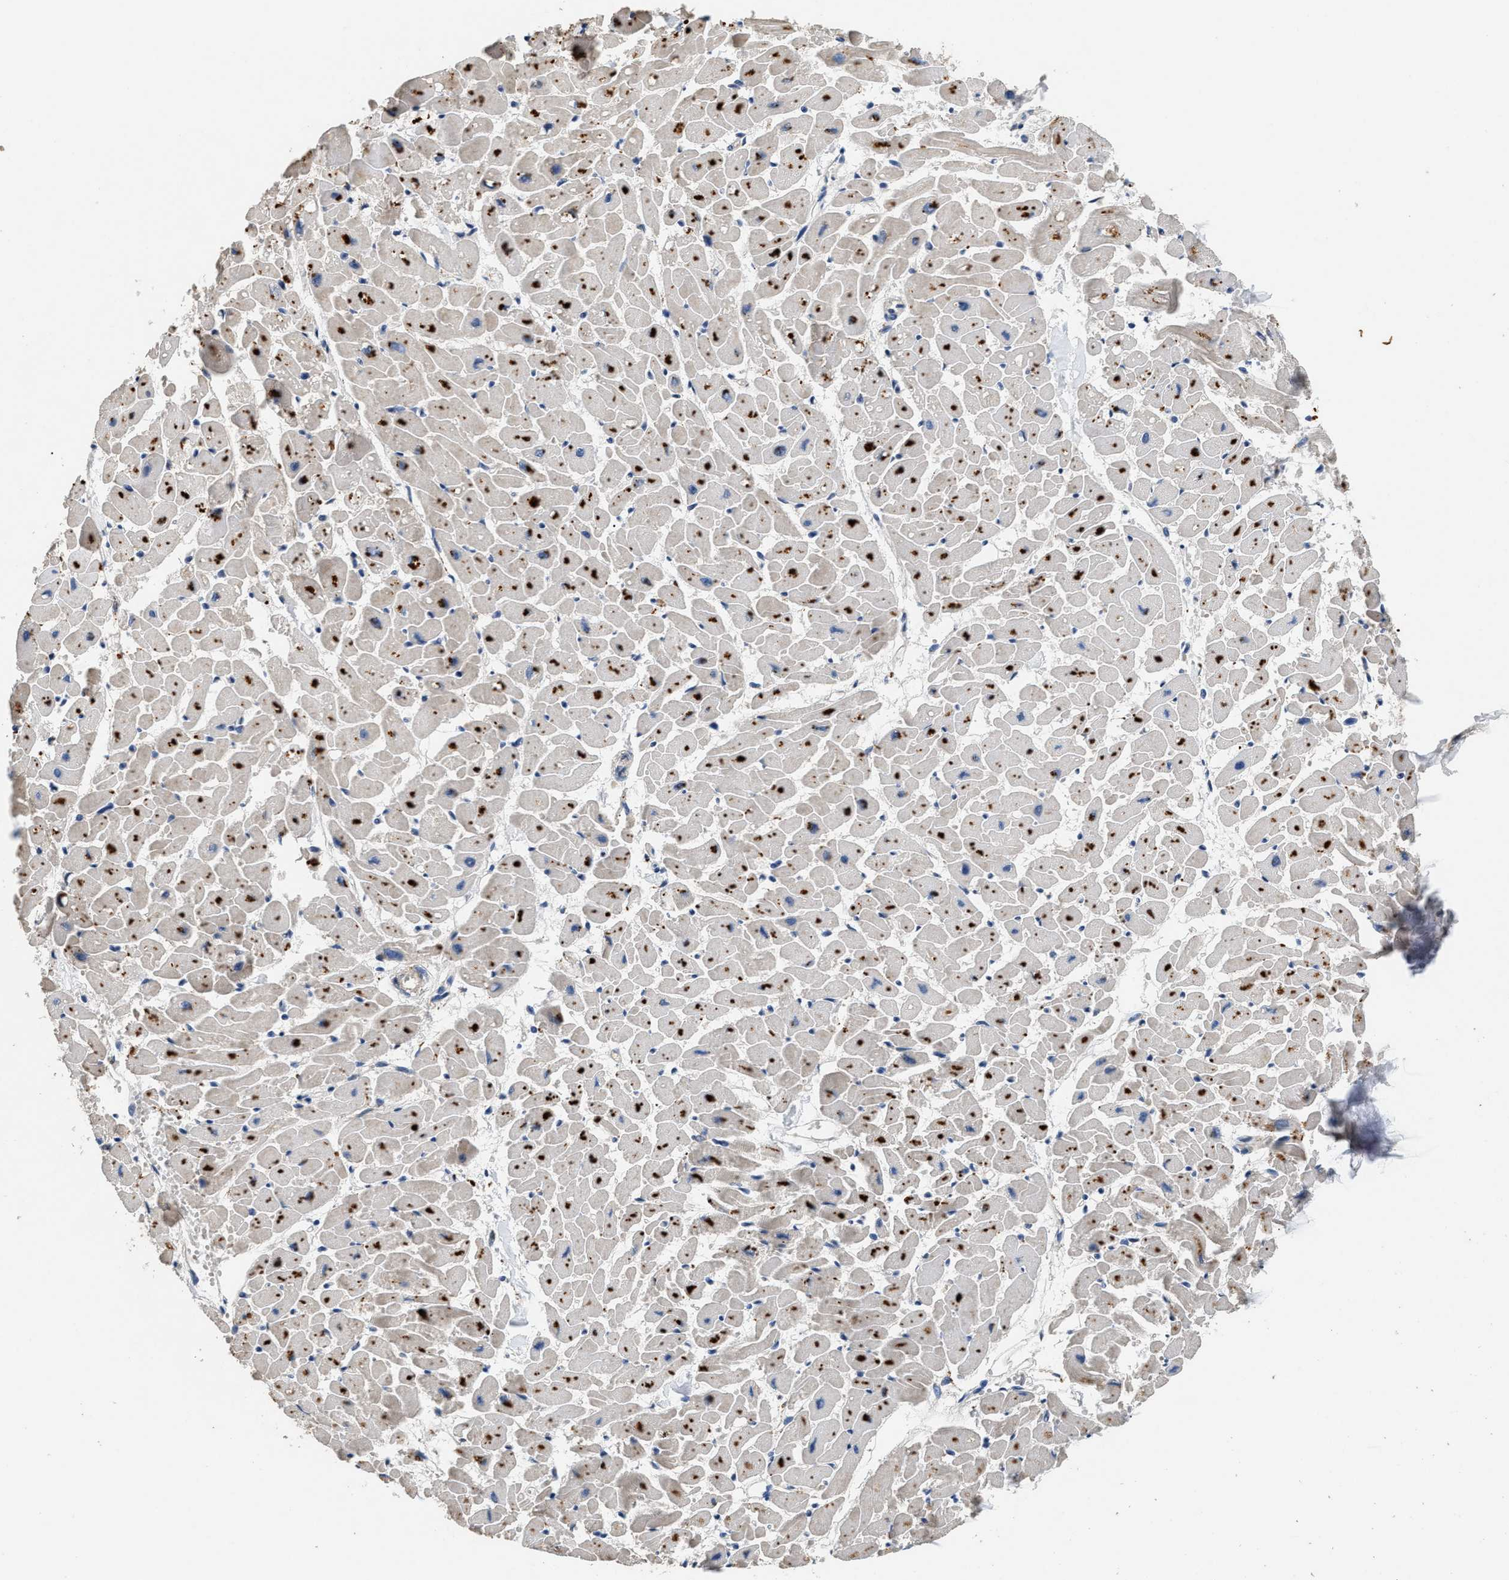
{"staining": {"intensity": "strong", "quantity": ">75%", "location": "cytoplasmic/membranous"}, "tissue": "heart muscle", "cell_type": "Cardiomyocytes", "image_type": "normal", "snomed": [{"axis": "morphology", "description": "Normal tissue, NOS"}, {"axis": "topography", "description": "Heart"}], "caption": "Strong cytoplasmic/membranous expression for a protein is present in approximately >75% of cardiomyocytes of unremarkable heart muscle using IHC.", "gene": "IL17RC", "patient": {"sex": "female", "age": 19}}